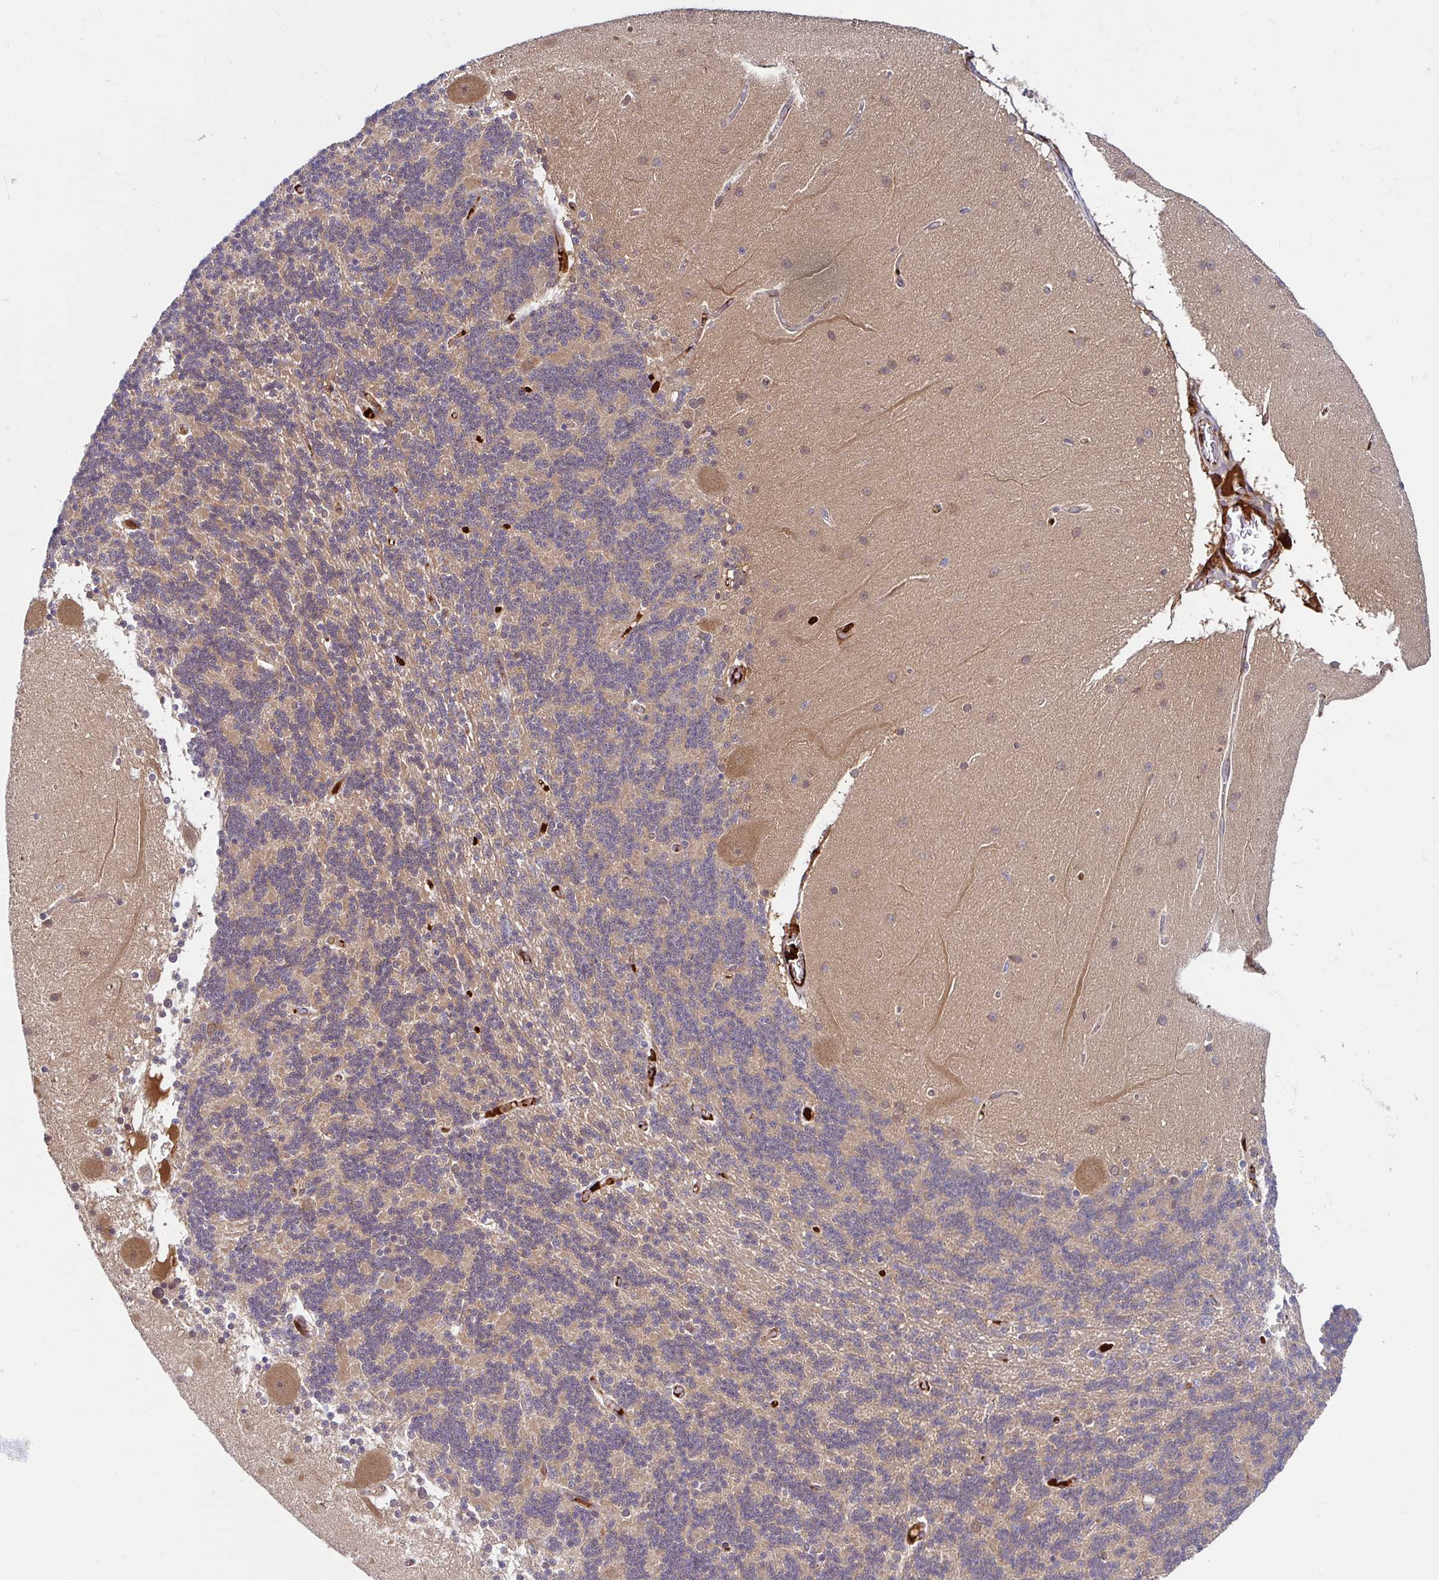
{"staining": {"intensity": "weak", "quantity": "<25%", "location": "cytoplasmic/membranous"}, "tissue": "cerebellum", "cell_type": "Cells in granular layer", "image_type": "normal", "snomed": [{"axis": "morphology", "description": "Normal tissue, NOS"}, {"axis": "topography", "description": "Cerebellum"}], "caption": "Immunohistochemical staining of benign cerebellum demonstrates no significant expression in cells in granular layer. The staining was performed using DAB (3,3'-diaminobenzidine) to visualize the protein expression in brown, while the nuclei were stained in blue with hematoxylin (Magnification: 20x).", "gene": "BLVRA", "patient": {"sex": "female", "age": 54}}